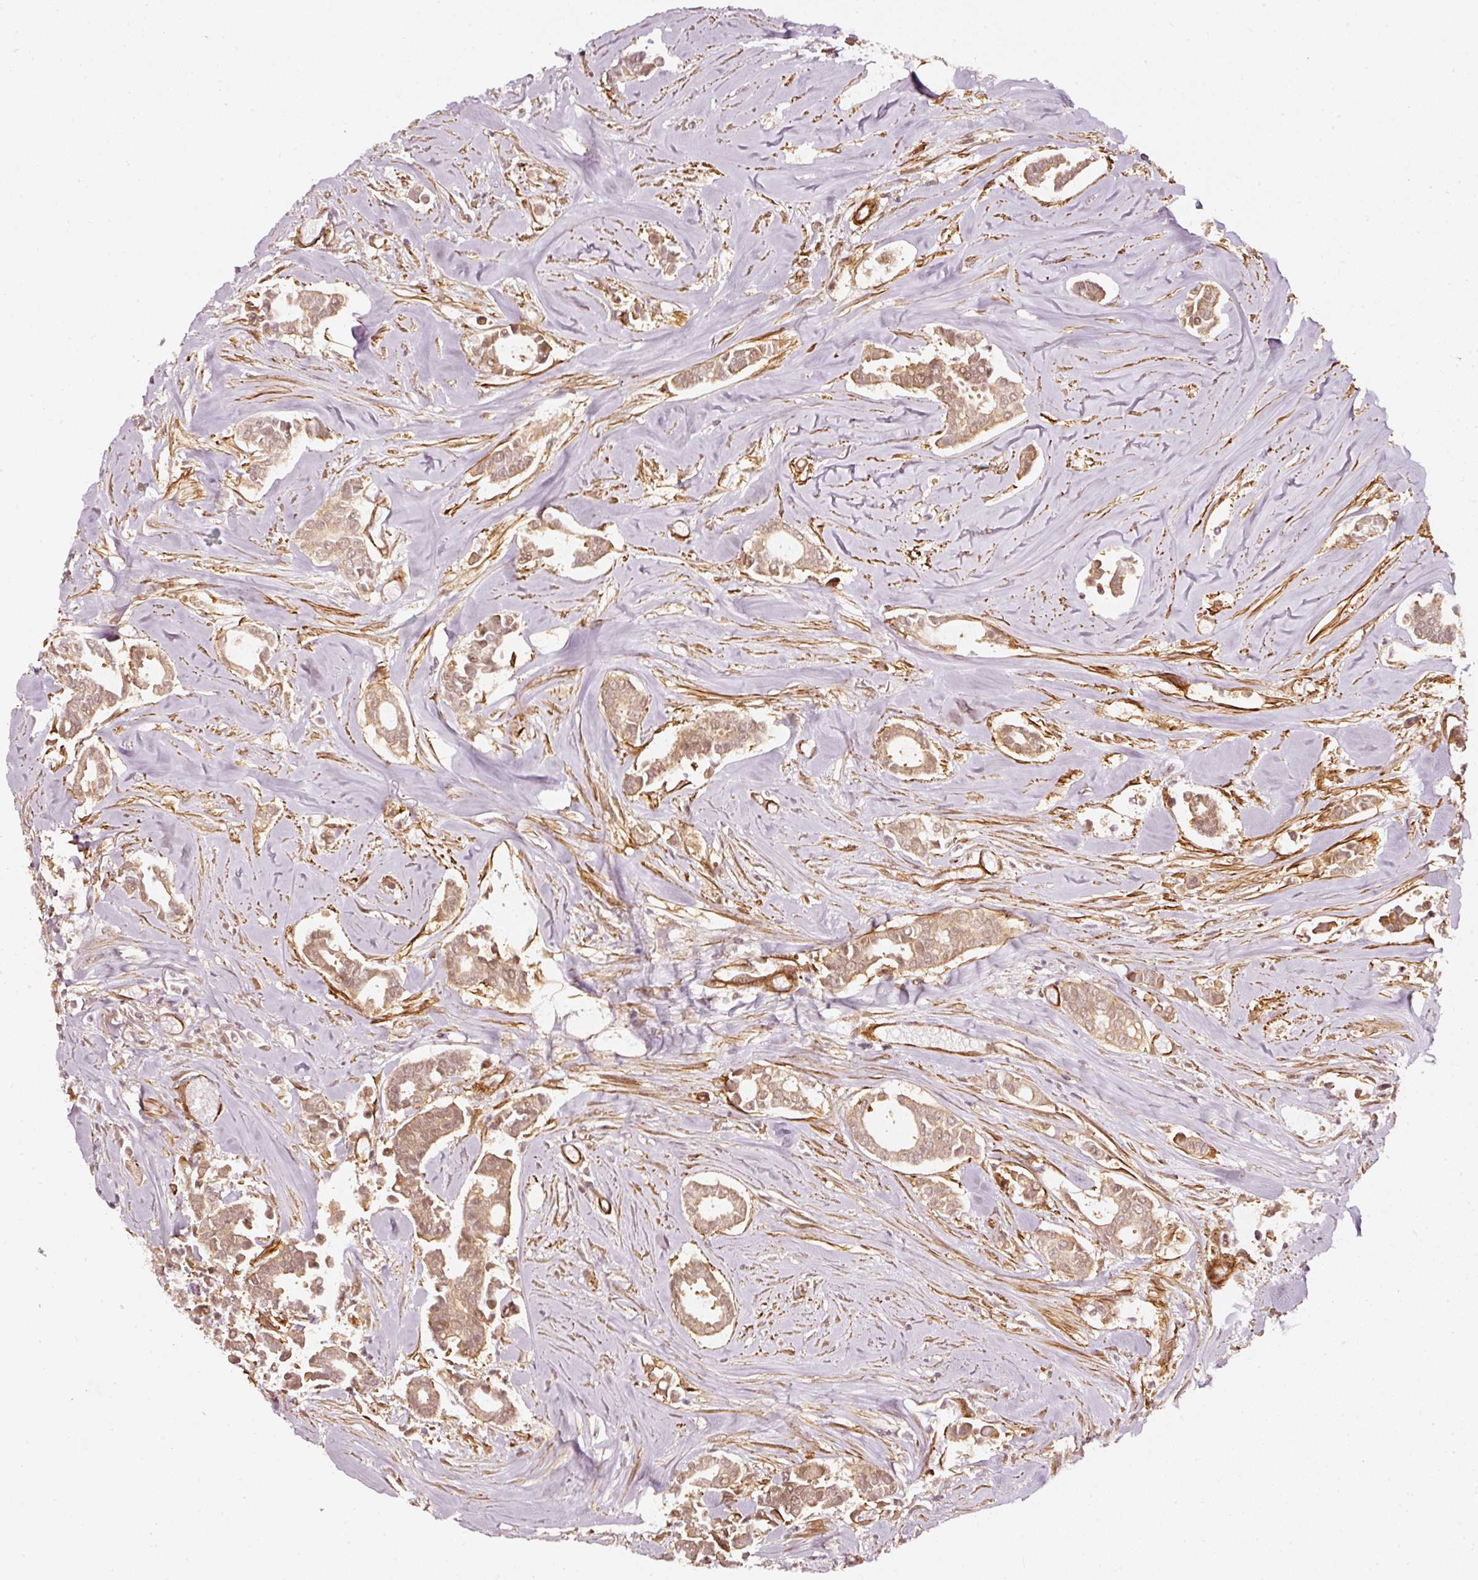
{"staining": {"intensity": "moderate", "quantity": ">75%", "location": "cytoplasmic/membranous,nuclear"}, "tissue": "breast cancer", "cell_type": "Tumor cells", "image_type": "cancer", "snomed": [{"axis": "morphology", "description": "Duct carcinoma"}, {"axis": "topography", "description": "Breast"}], "caption": "Breast cancer stained with IHC exhibits moderate cytoplasmic/membranous and nuclear positivity in about >75% of tumor cells. The staining was performed using DAB (3,3'-diaminobenzidine), with brown indicating positive protein expression. Nuclei are stained blue with hematoxylin.", "gene": "PSMD1", "patient": {"sex": "female", "age": 84}}